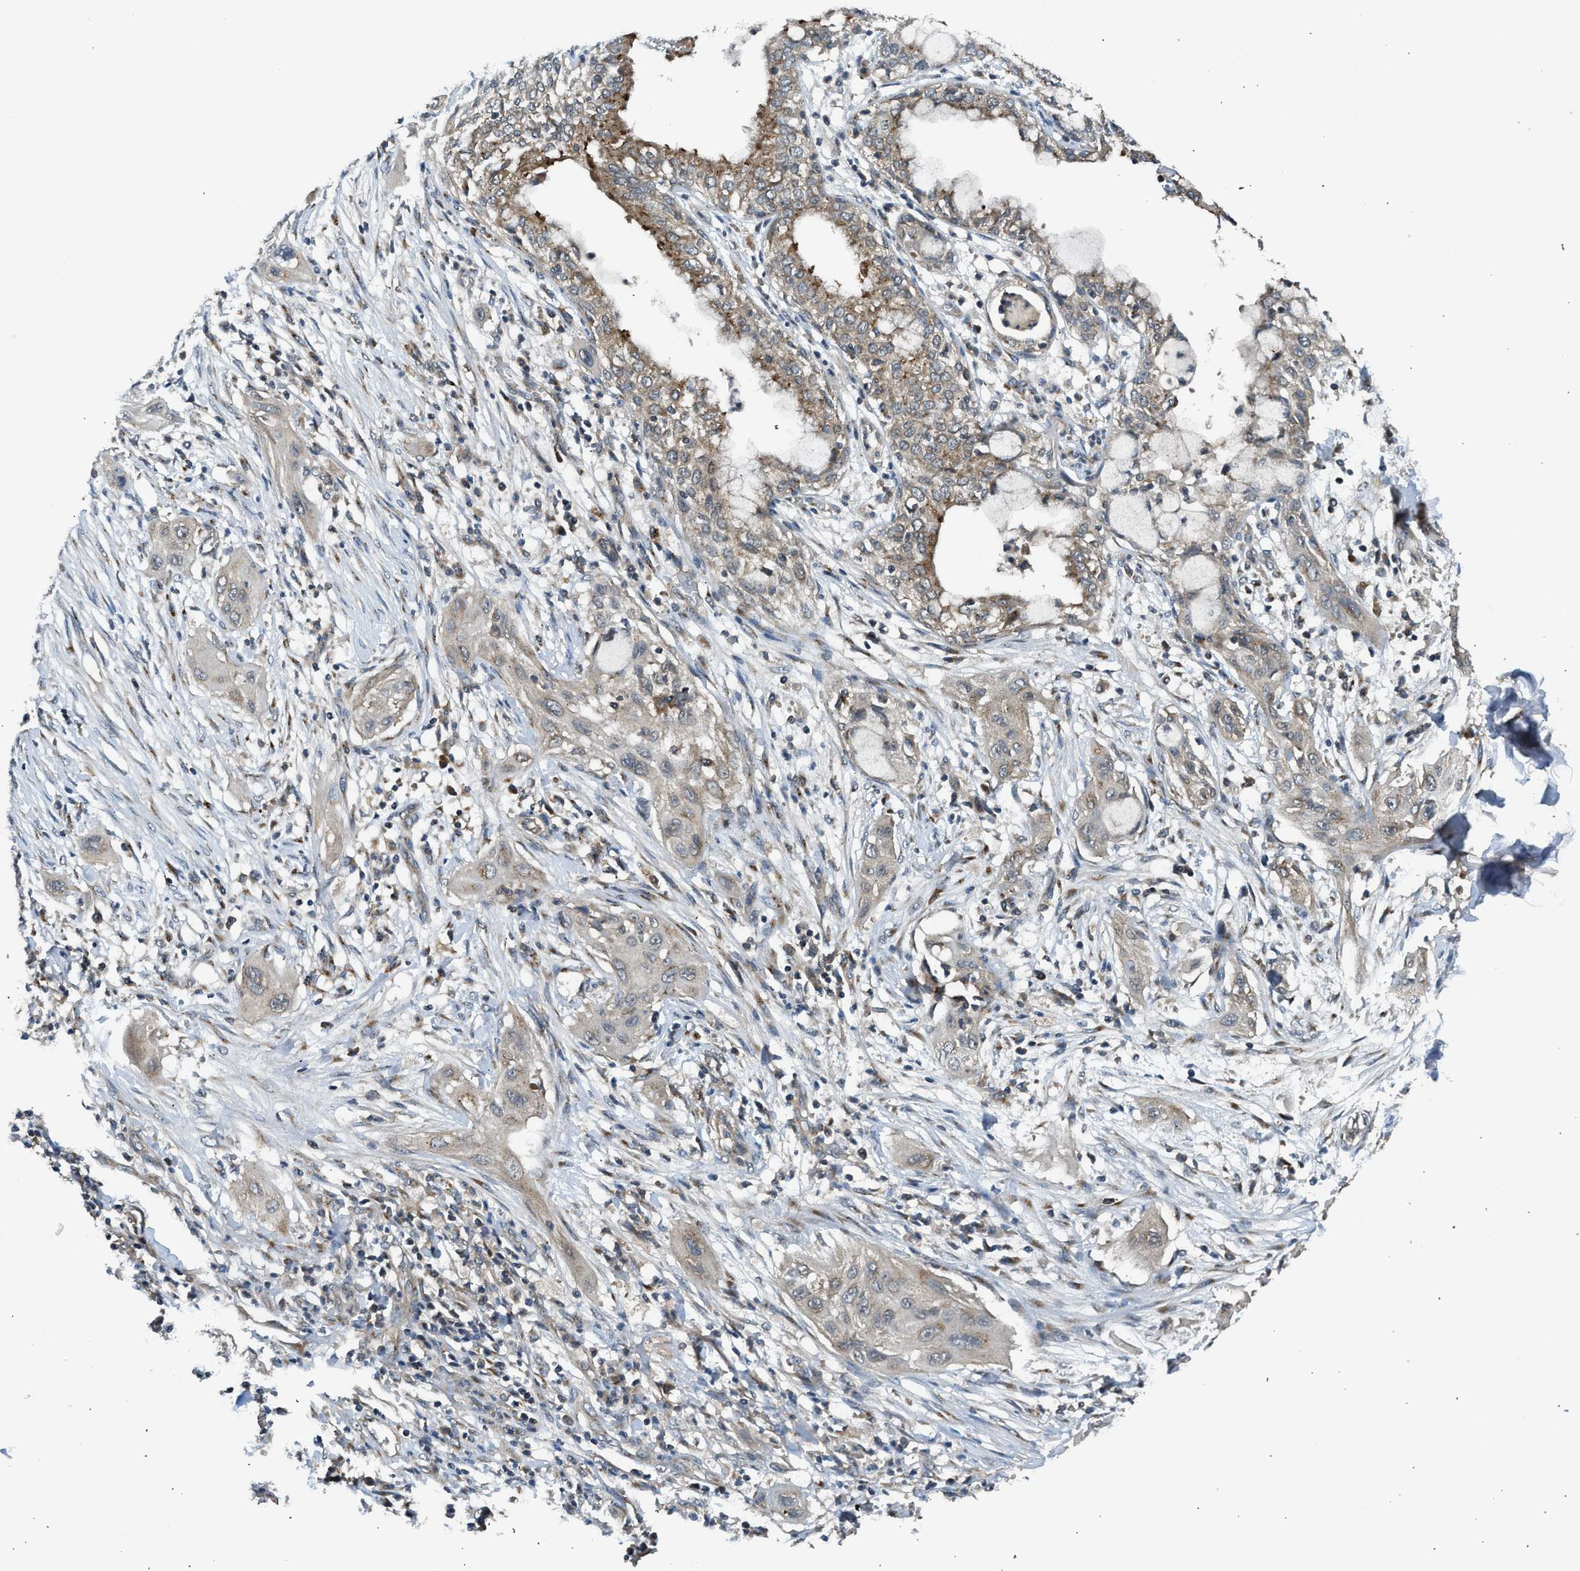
{"staining": {"intensity": "weak", "quantity": ">75%", "location": "cytoplasmic/membranous"}, "tissue": "lung cancer", "cell_type": "Tumor cells", "image_type": "cancer", "snomed": [{"axis": "morphology", "description": "Squamous cell carcinoma, NOS"}, {"axis": "topography", "description": "Lung"}], "caption": "Immunohistochemistry (IHC) histopathology image of neoplastic tissue: human lung squamous cell carcinoma stained using immunohistochemistry (IHC) shows low levels of weak protein expression localized specifically in the cytoplasmic/membranous of tumor cells, appearing as a cytoplasmic/membranous brown color.", "gene": "STARD3", "patient": {"sex": "female", "age": 47}}